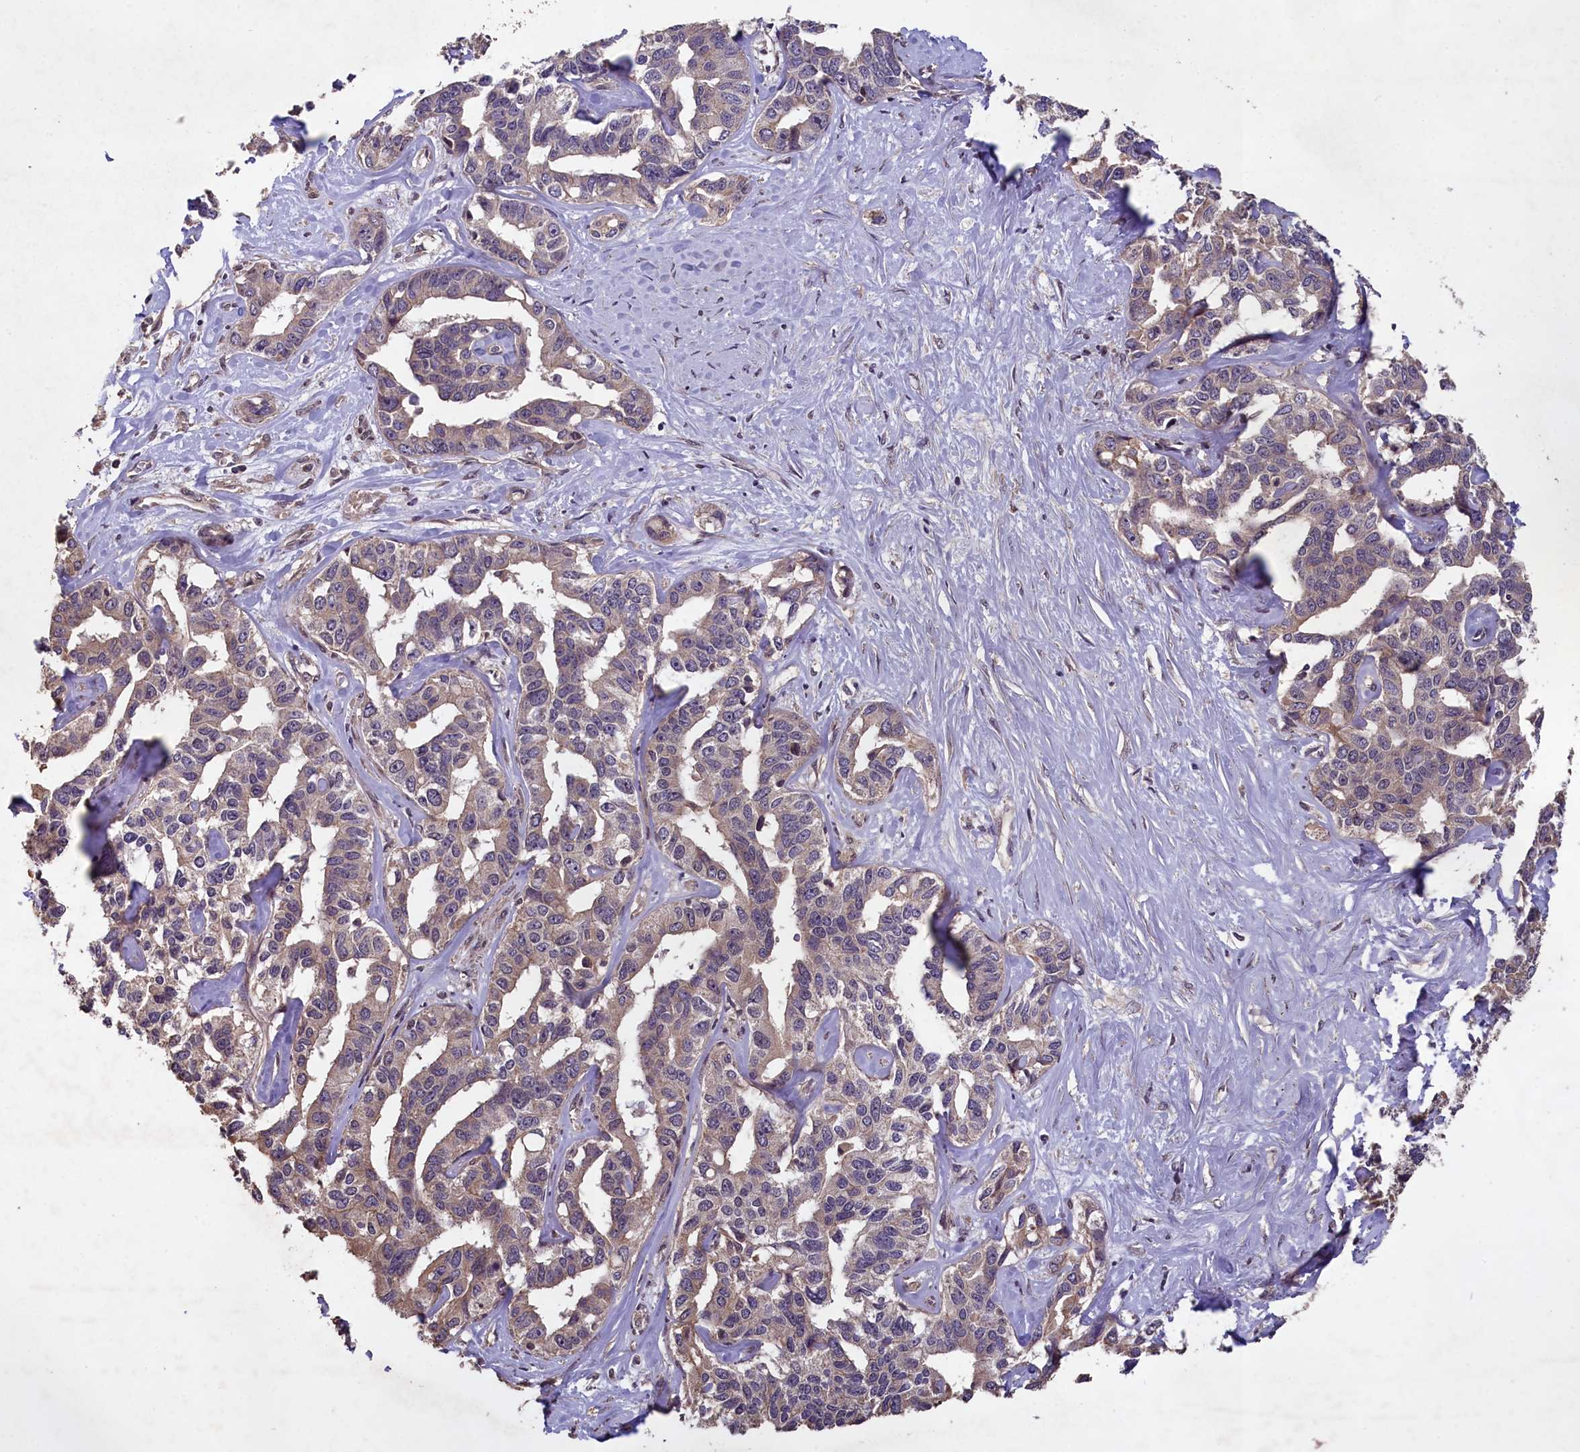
{"staining": {"intensity": "weak", "quantity": "<25%", "location": "cytoplasmic/membranous"}, "tissue": "liver cancer", "cell_type": "Tumor cells", "image_type": "cancer", "snomed": [{"axis": "morphology", "description": "Cholangiocarcinoma"}, {"axis": "topography", "description": "Liver"}], "caption": "DAB (3,3'-diaminobenzidine) immunohistochemical staining of liver cholangiocarcinoma displays no significant staining in tumor cells.", "gene": "CHD9", "patient": {"sex": "male", "age": 59}}